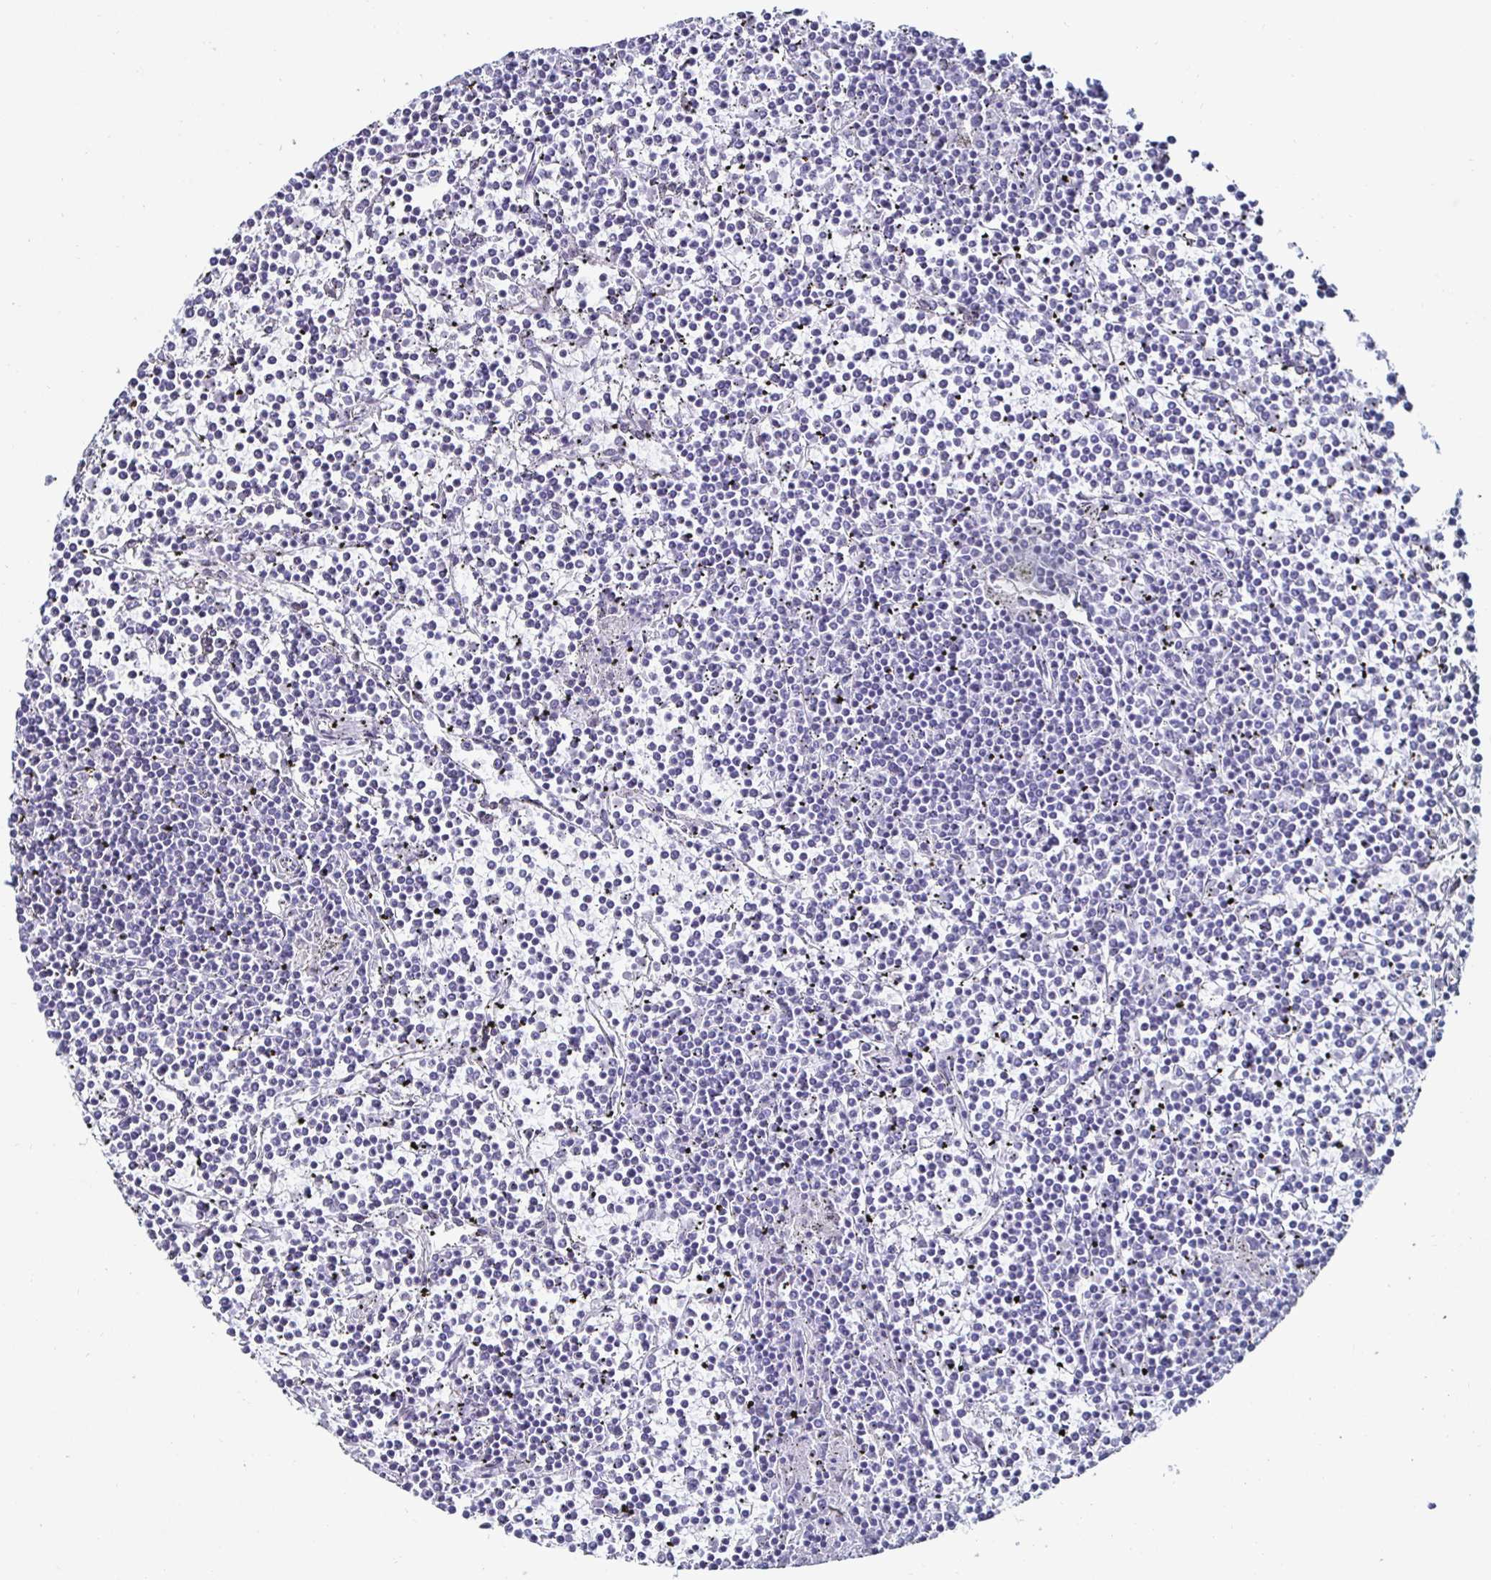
{"staining": {"intensity": "negative", "quantity": "none", "location": "none"}, "tissue": "lymphoma", "cell_type": "Tumor cells", "image_type": "cancer", "snomed": [{"axis": "morphology", "description": "Malignant lymphoma, non-Hodgkin's type, Low grade"}, {"axis": "topography", "description": "Spleen"}], "caption": "High magnification brightfield microscopy of lymphoma stained with DAB (3,3'-diaminobenzidine) (brown) and counterstained with hematoxylin (blue): tumor cells show no significant staining.", "gene": "KRT4", "patient": {"sex": "female", "age": 19}}